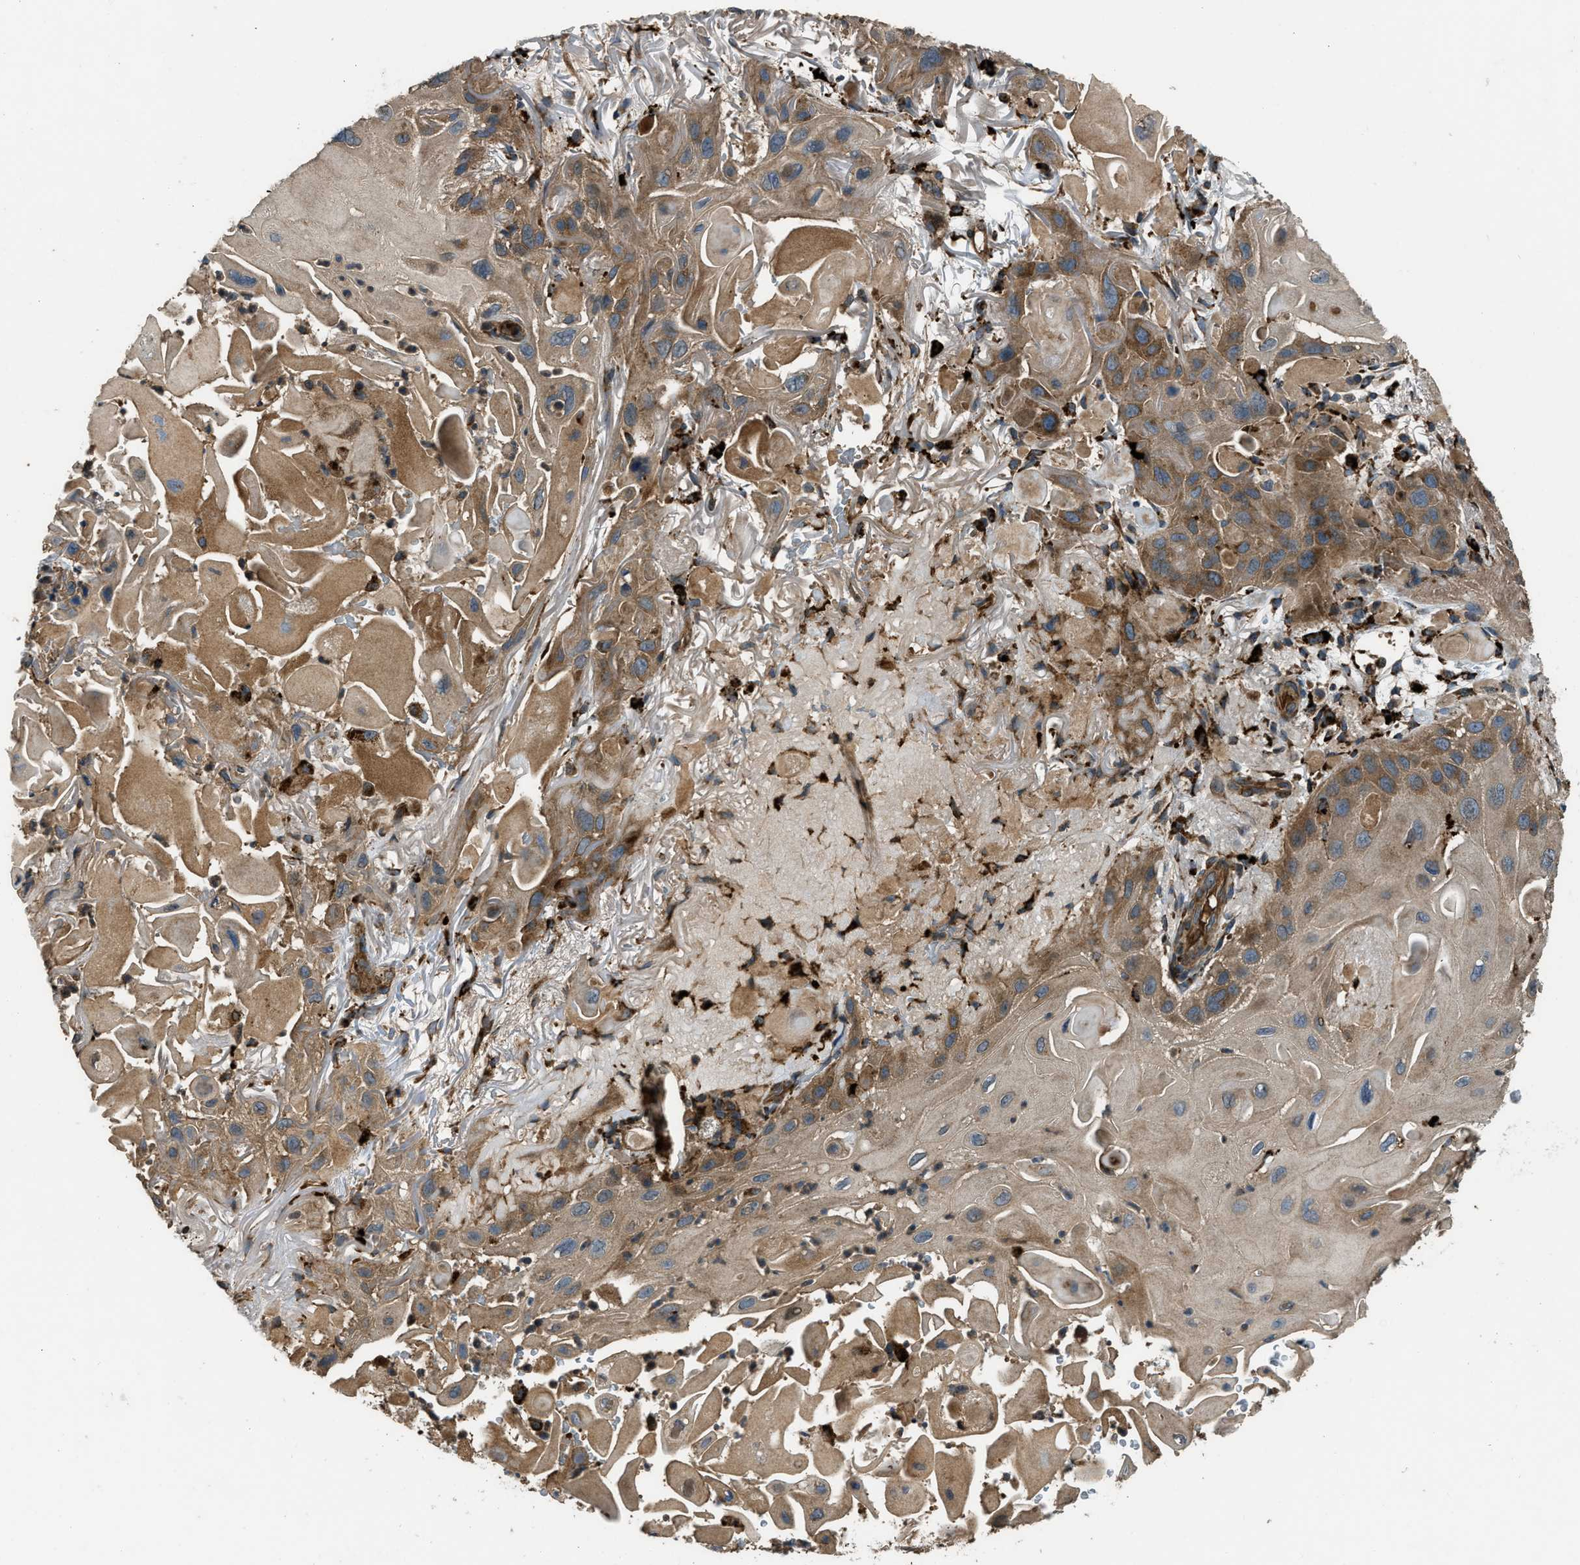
{"staining": {"intensity": "moderate", "quantity": "25%-75%", "location": "cytoplasmic/membranous"}, "tissue": "skin cancer", "cell_type": "Tumor cells", "image_type": "cancer", "snomed": [{"axis": "morphology", "description": "Squamous cell carcinoma, NOS"}, {"axis": "topography", "description": "Skin"}], "caption": "Immunohistochemistry staining of squamous cell carcinoma (skin), which demonstrates medium levels of moderate cytoplasmic/membranous expression in approximately 25%-75% of tumor cells indicating moderate cytoplasmic/membranous protein expression. The staining was performed using DAB (3,3'-diaminobenzidine) (brown) for protein detection and nuclei were counterstained in hematoxylin (blue).", "gene": "GGH", "patient": {"sex": "female", "age": 77}}